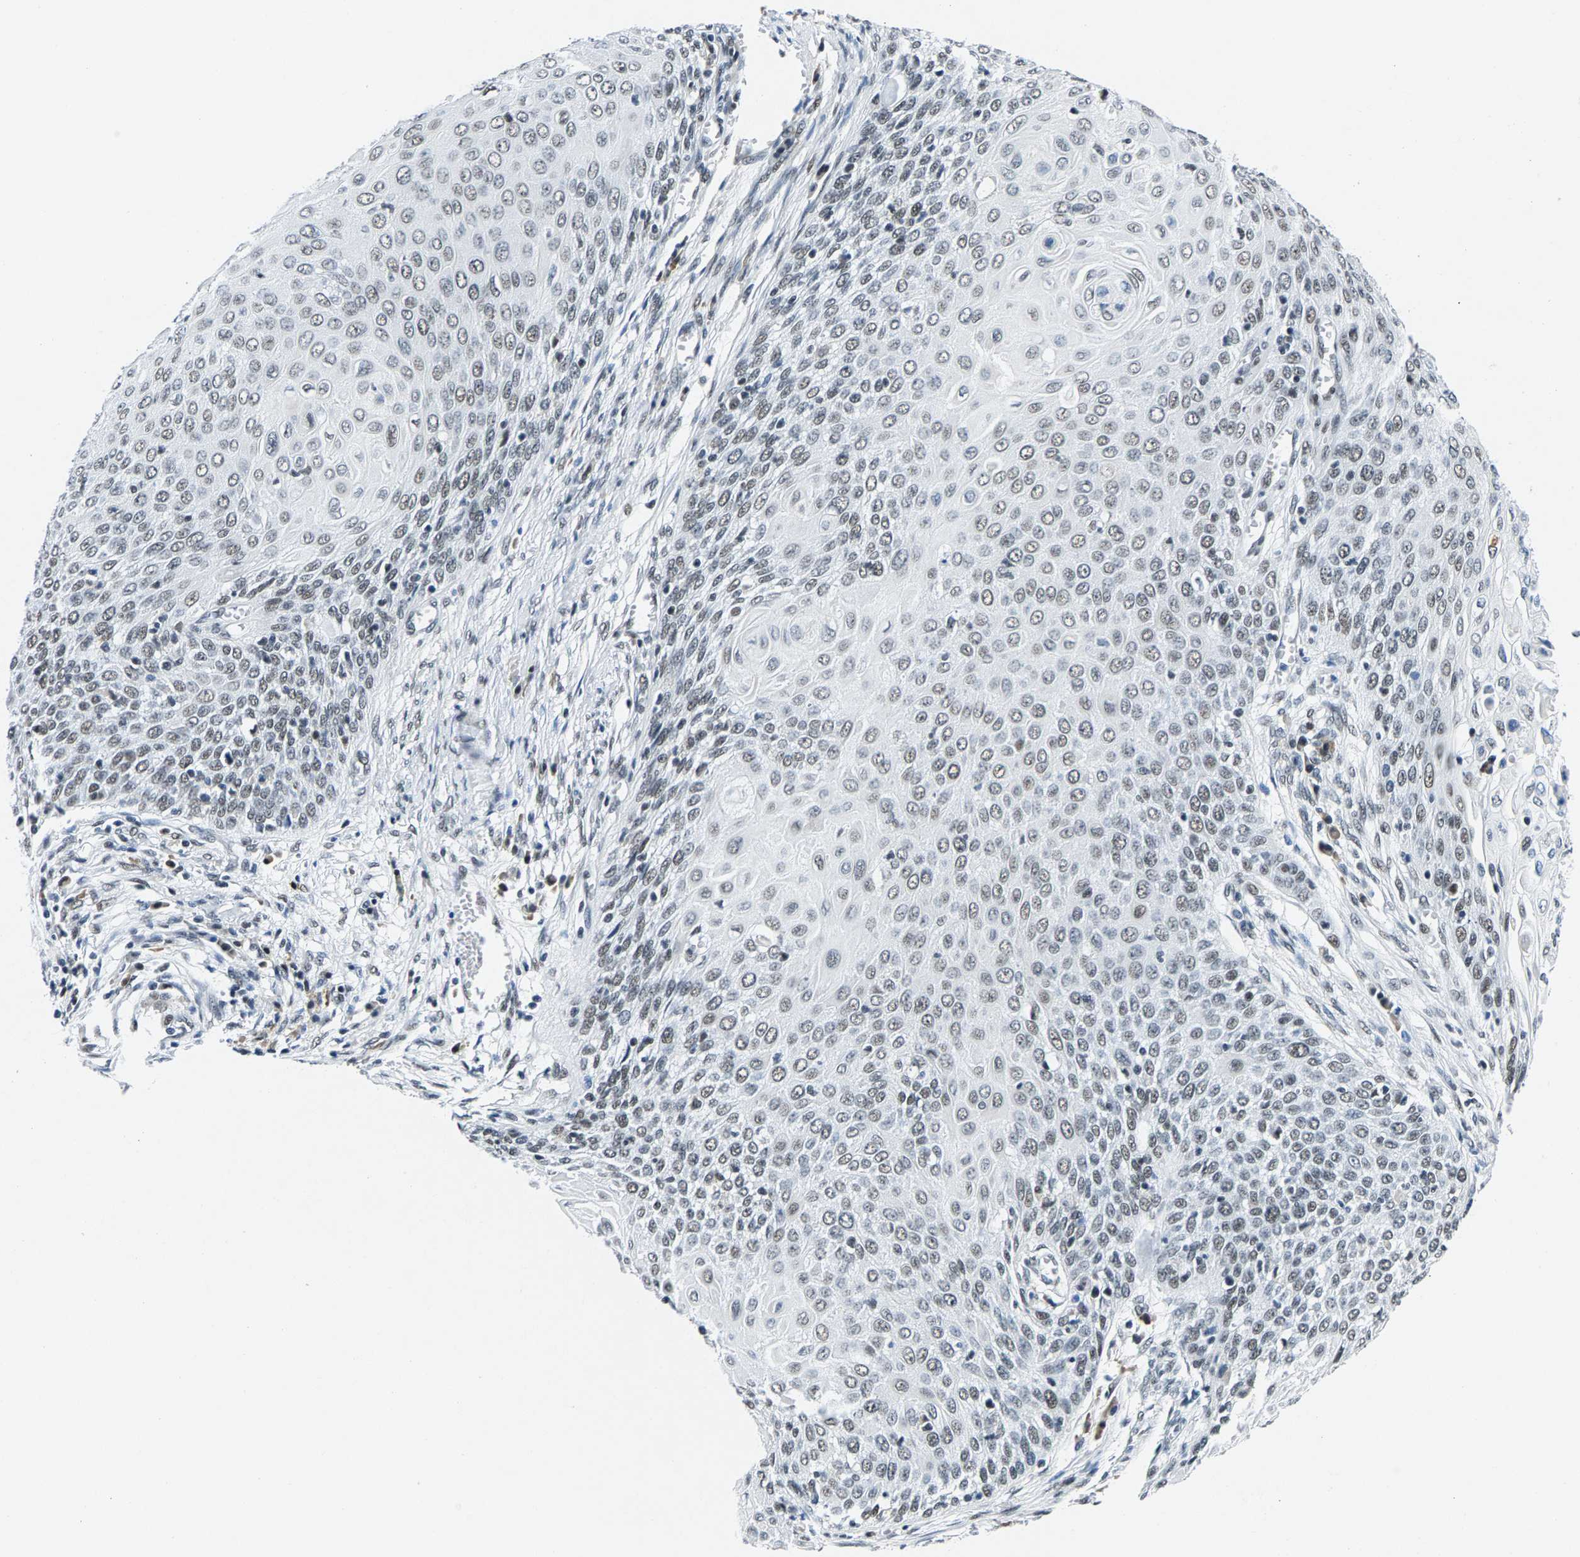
{"staining": {"intensity": "weak", "quantity": "25%-75%", "location": "nuclear"}, "tissue": "cervical cancer", "cell_type": "Tumor cells", "image_type": "cancer", "snomed": [{"axis": "morphology", "description": "Squamous cell carcinoma, NOS"}, {"axis": "topography", "description": "Cervix"}], "caption": "Weak nuclear staining is appreciated in approximately 25%-75% of tumor cells in cervical cancer.", "gene": "ATF2", "patient": {"sex": "female", "age": 39}}